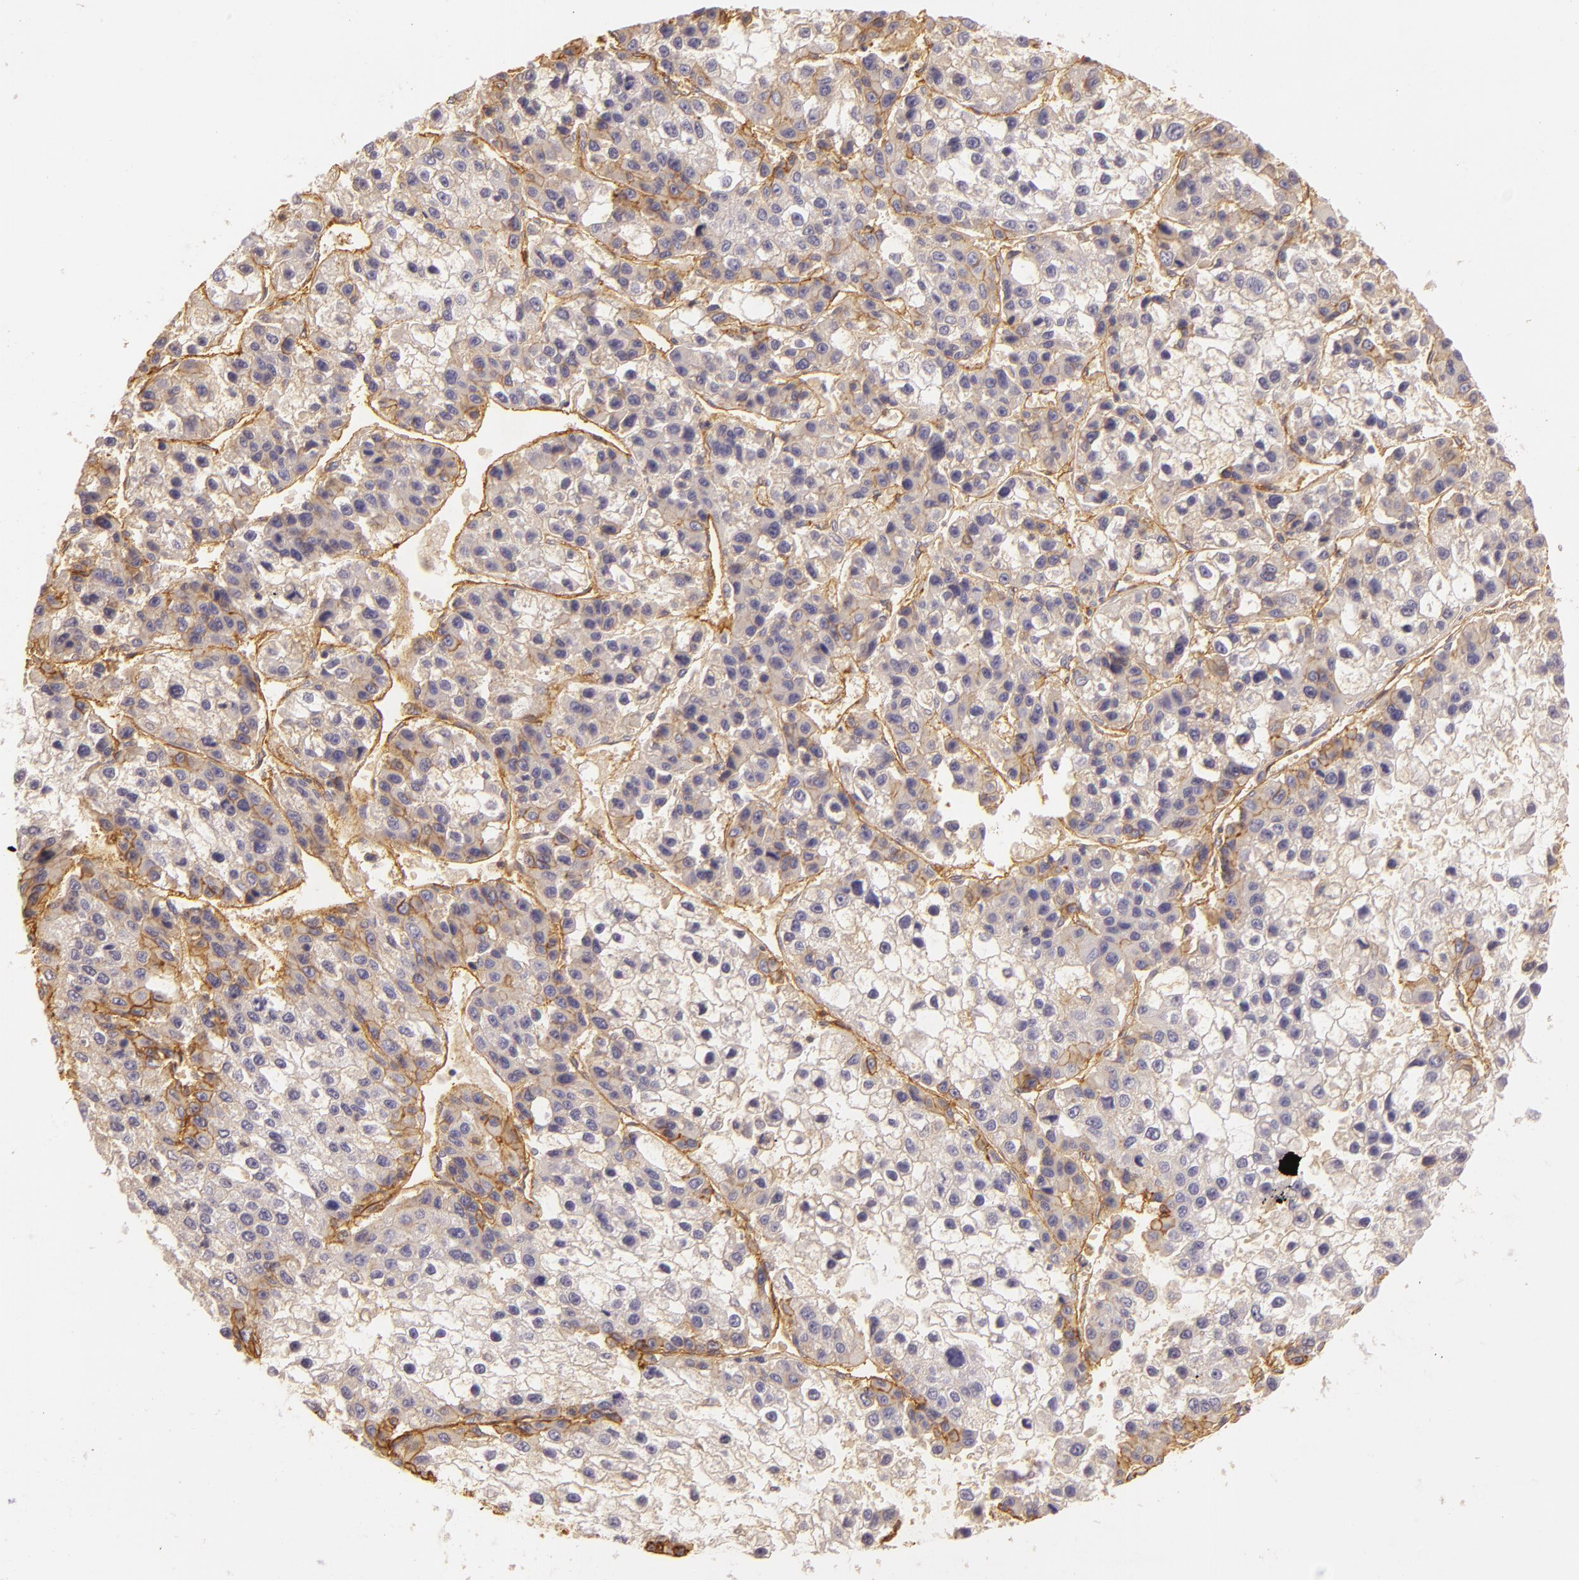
{"staining": {"intensity": "negative", "quantity": "none", "location": "none"}, "tissue": "liver cancer", "cell_type": "Tumor cells", "image_type": "cancer", "snomed": [{"axis": "morphology", "description": "Carcinoma, Hepatocellular, NOS"}, {"axis": "topography", "description": "Liver"}], "caption": "DAB immunohistochemical staining of liver cancer (hepatocellular carcinoma) shows no significant expression in tumor cells.", "gene": "CD59", "patient": {"sex": "female", "age": 66}}